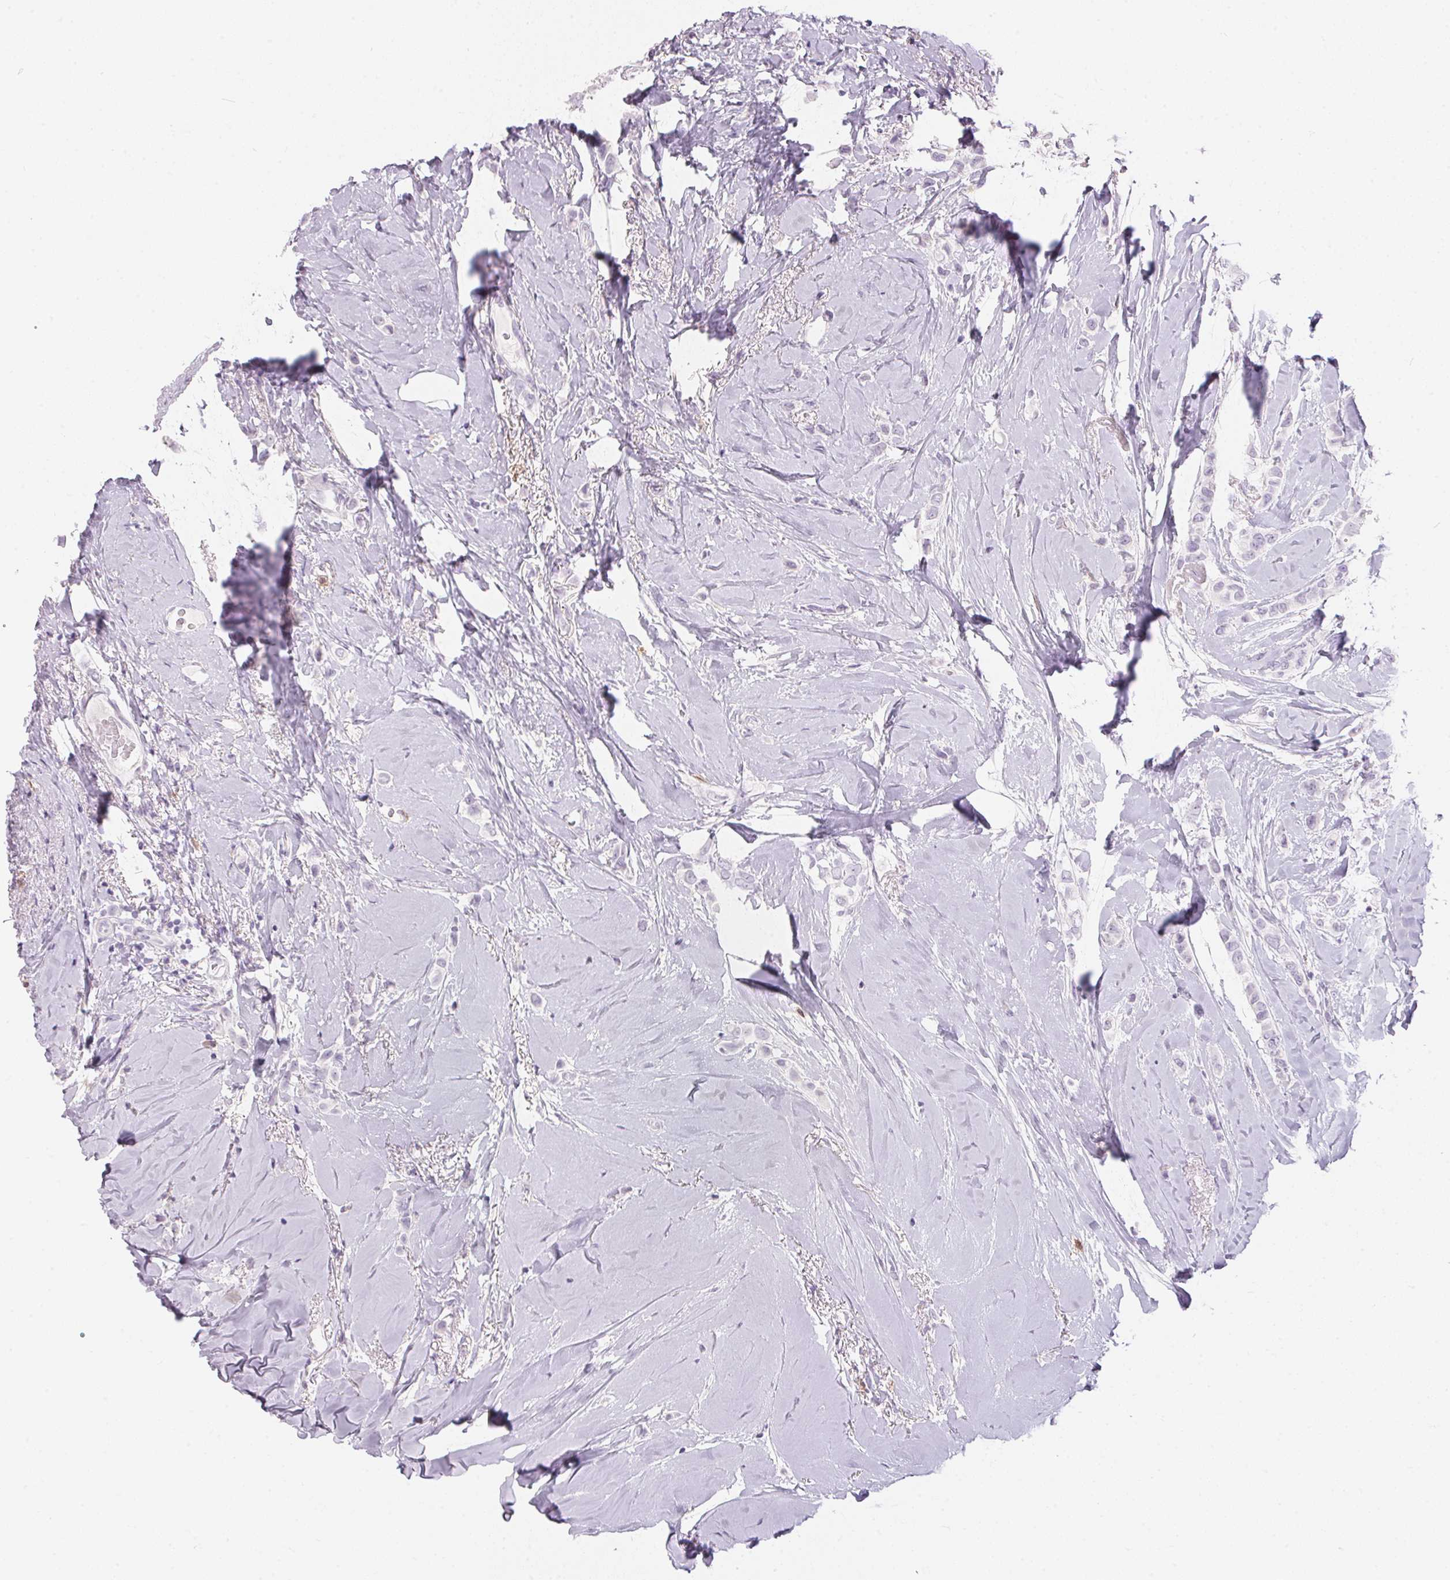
{"staining": {"intensity": "negative", "quantity": "none", "location": "none"}, "tissue": "breast cancer", "cell_type": "Tumor cells", "image_type": "cancer", "snomed": [{"axis": "morphology", "description": "Lobular carcinoma"}, {"axis": "topography", "description": "Breast"}], "caption": "Breast cancer was stained to show a protein in brown. There is no significant positivity in tumor cells.", "gene": "CADPS", "patient": {"sex": "female", "age": 66}}